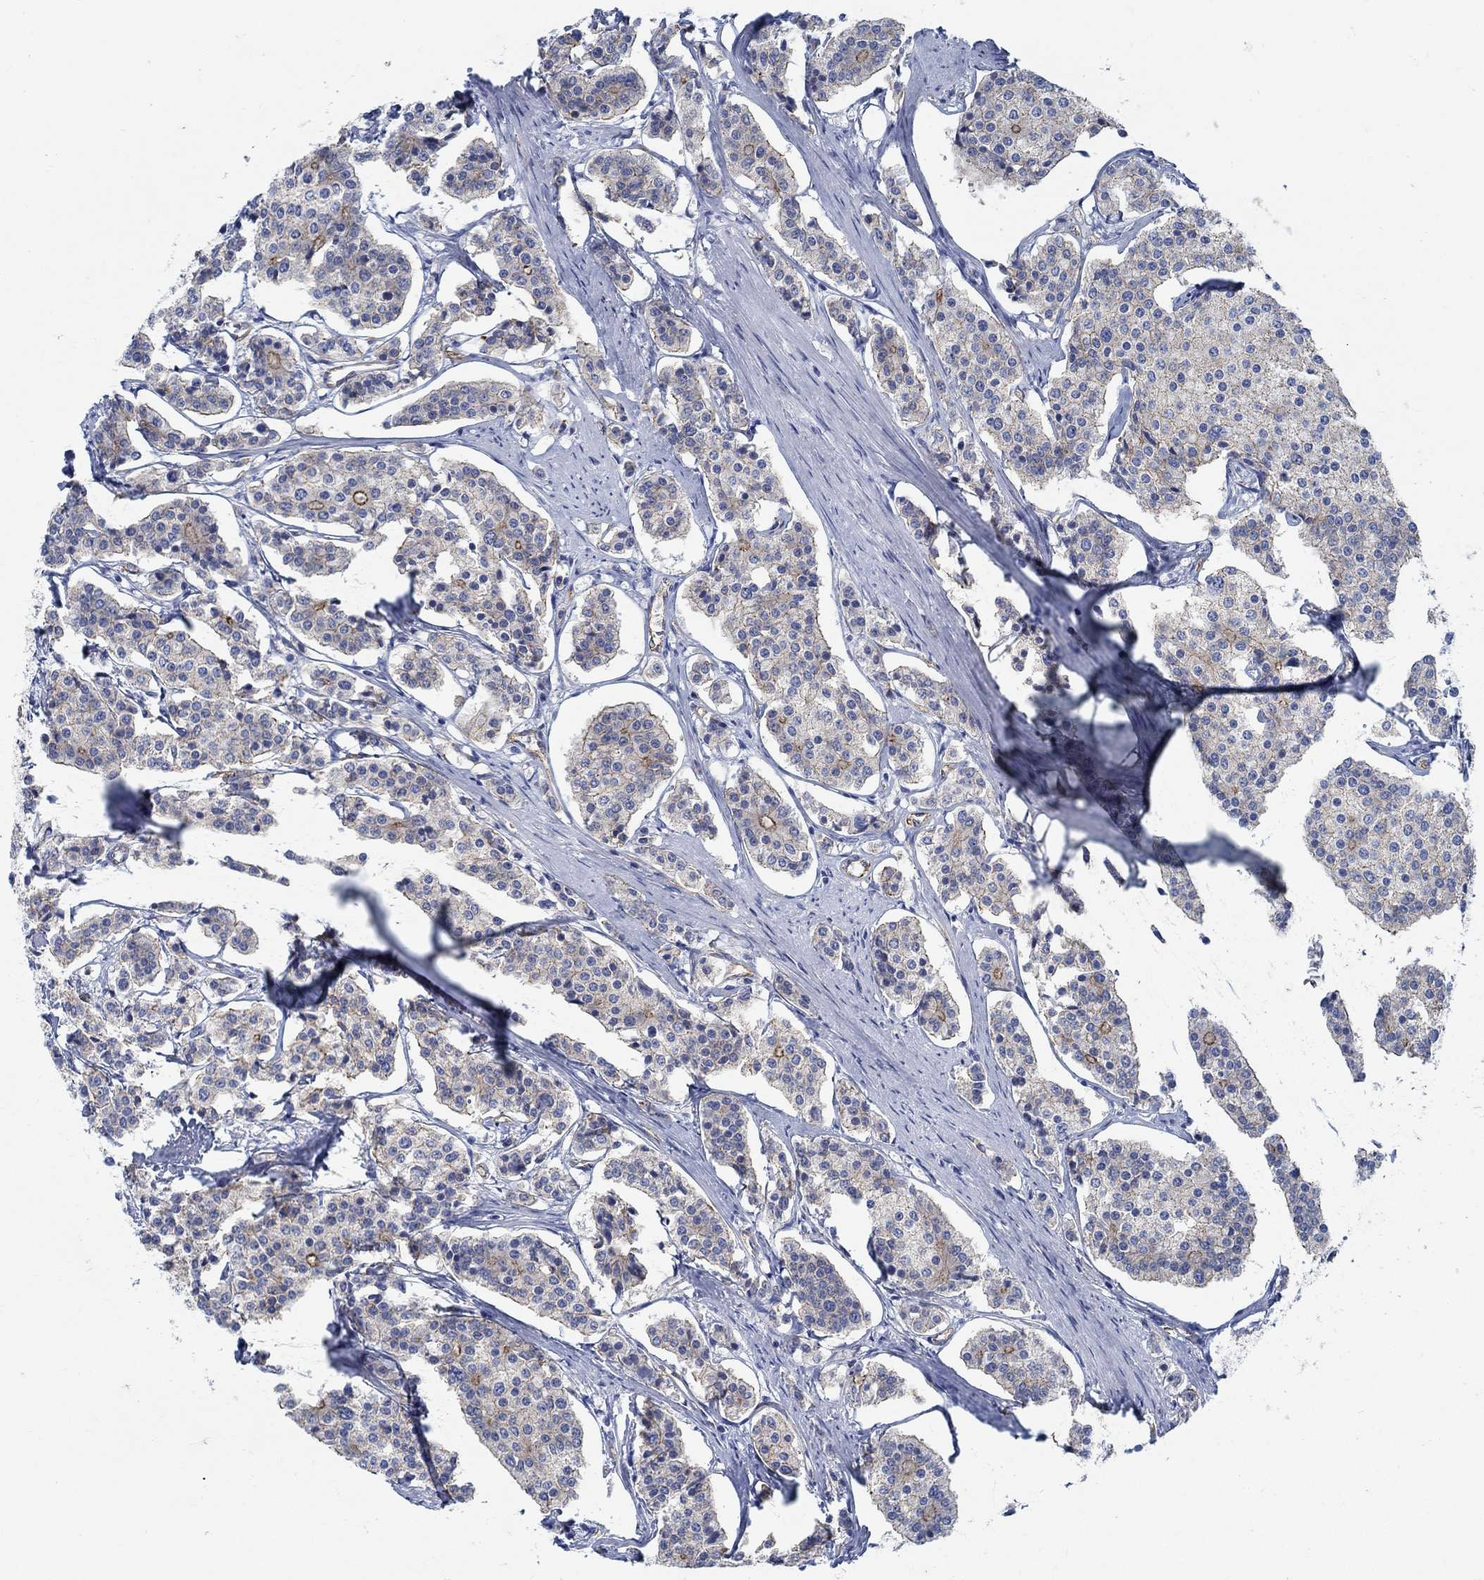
{"staining": {"intensity": "weak", "quantity": "25%-75%", "location": "cytoplasmic/membranous"}, "tissue": "carcinoid", "cell_type": "Tumor cells", "image_type": "cancer", "snomed": [{"axis": "morphology", "description": "Carcinoid, malignant, NOS"}, {"axis": "topography", "description": "Small intestine"}], "caption": "Human carcinoid (malignant) stained with a protein marker displays weak staining in tumor cells.", "gene": "TMEM198", "patient": {"sex": "female", "age": 65}}